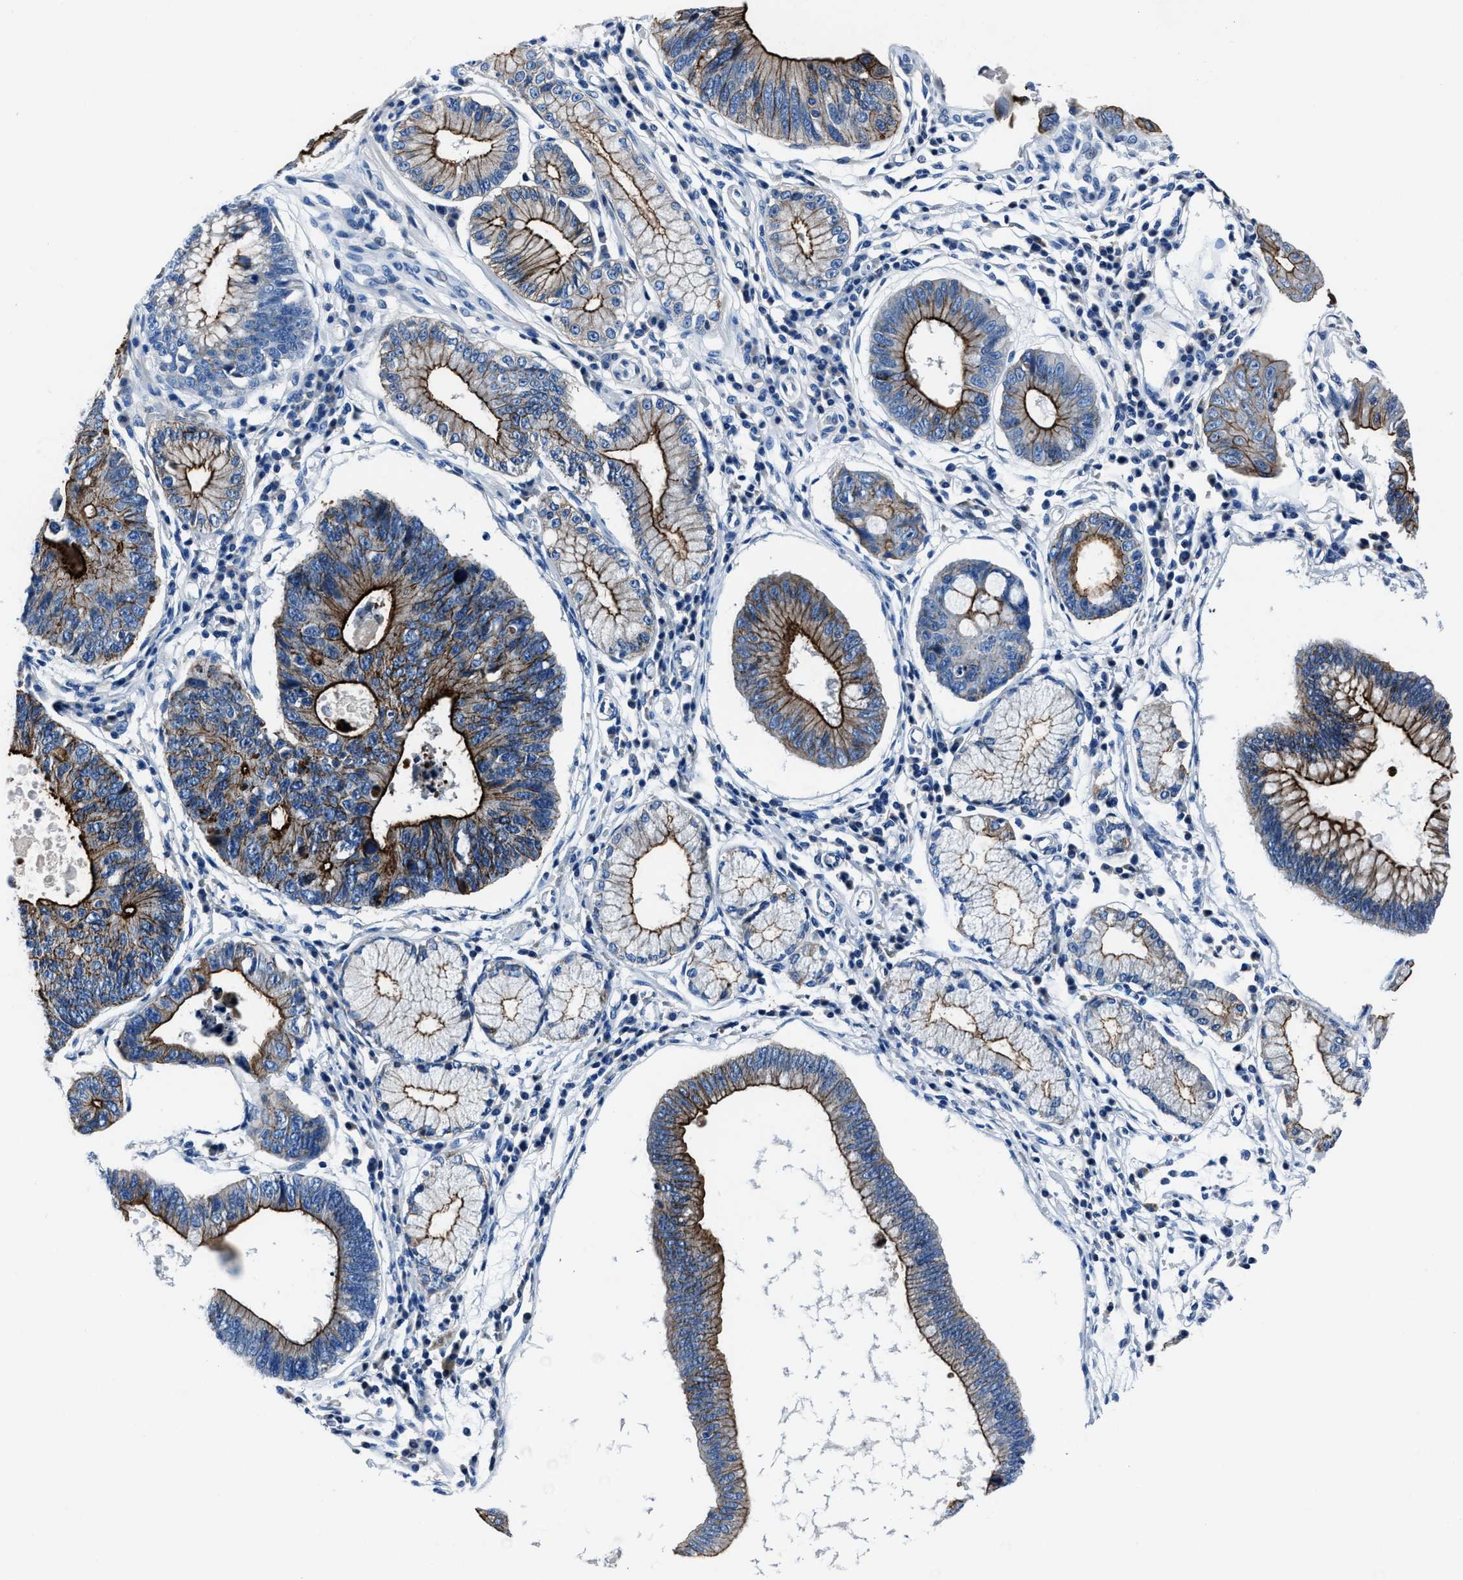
{"staining": {"intensity": "strong", "quantity": ">75%", "location": "cytoplasmic/membranous"}, "tissue": "stomach cancer", "cell_type": "Tumor cells", "image_type": "cancer", "snomed": [{"axis": "morphology", "description": "Adenocarcinoma, NOS"}, {"axis": "topography", "description": "Stomach"}], "caption": "Immunohistochemical staining of adenocarcinoma (stomach) shows high levels of strong cytoplasmic/membranous protein staining in approximately >75% of tumor cells. The staining was performed using DAB, with brown indicating positive protein expression. Nuclei are stained blue with hematoxylin.", "gene": "LMO7", "patient": {"sex": "male", "age": 59}}